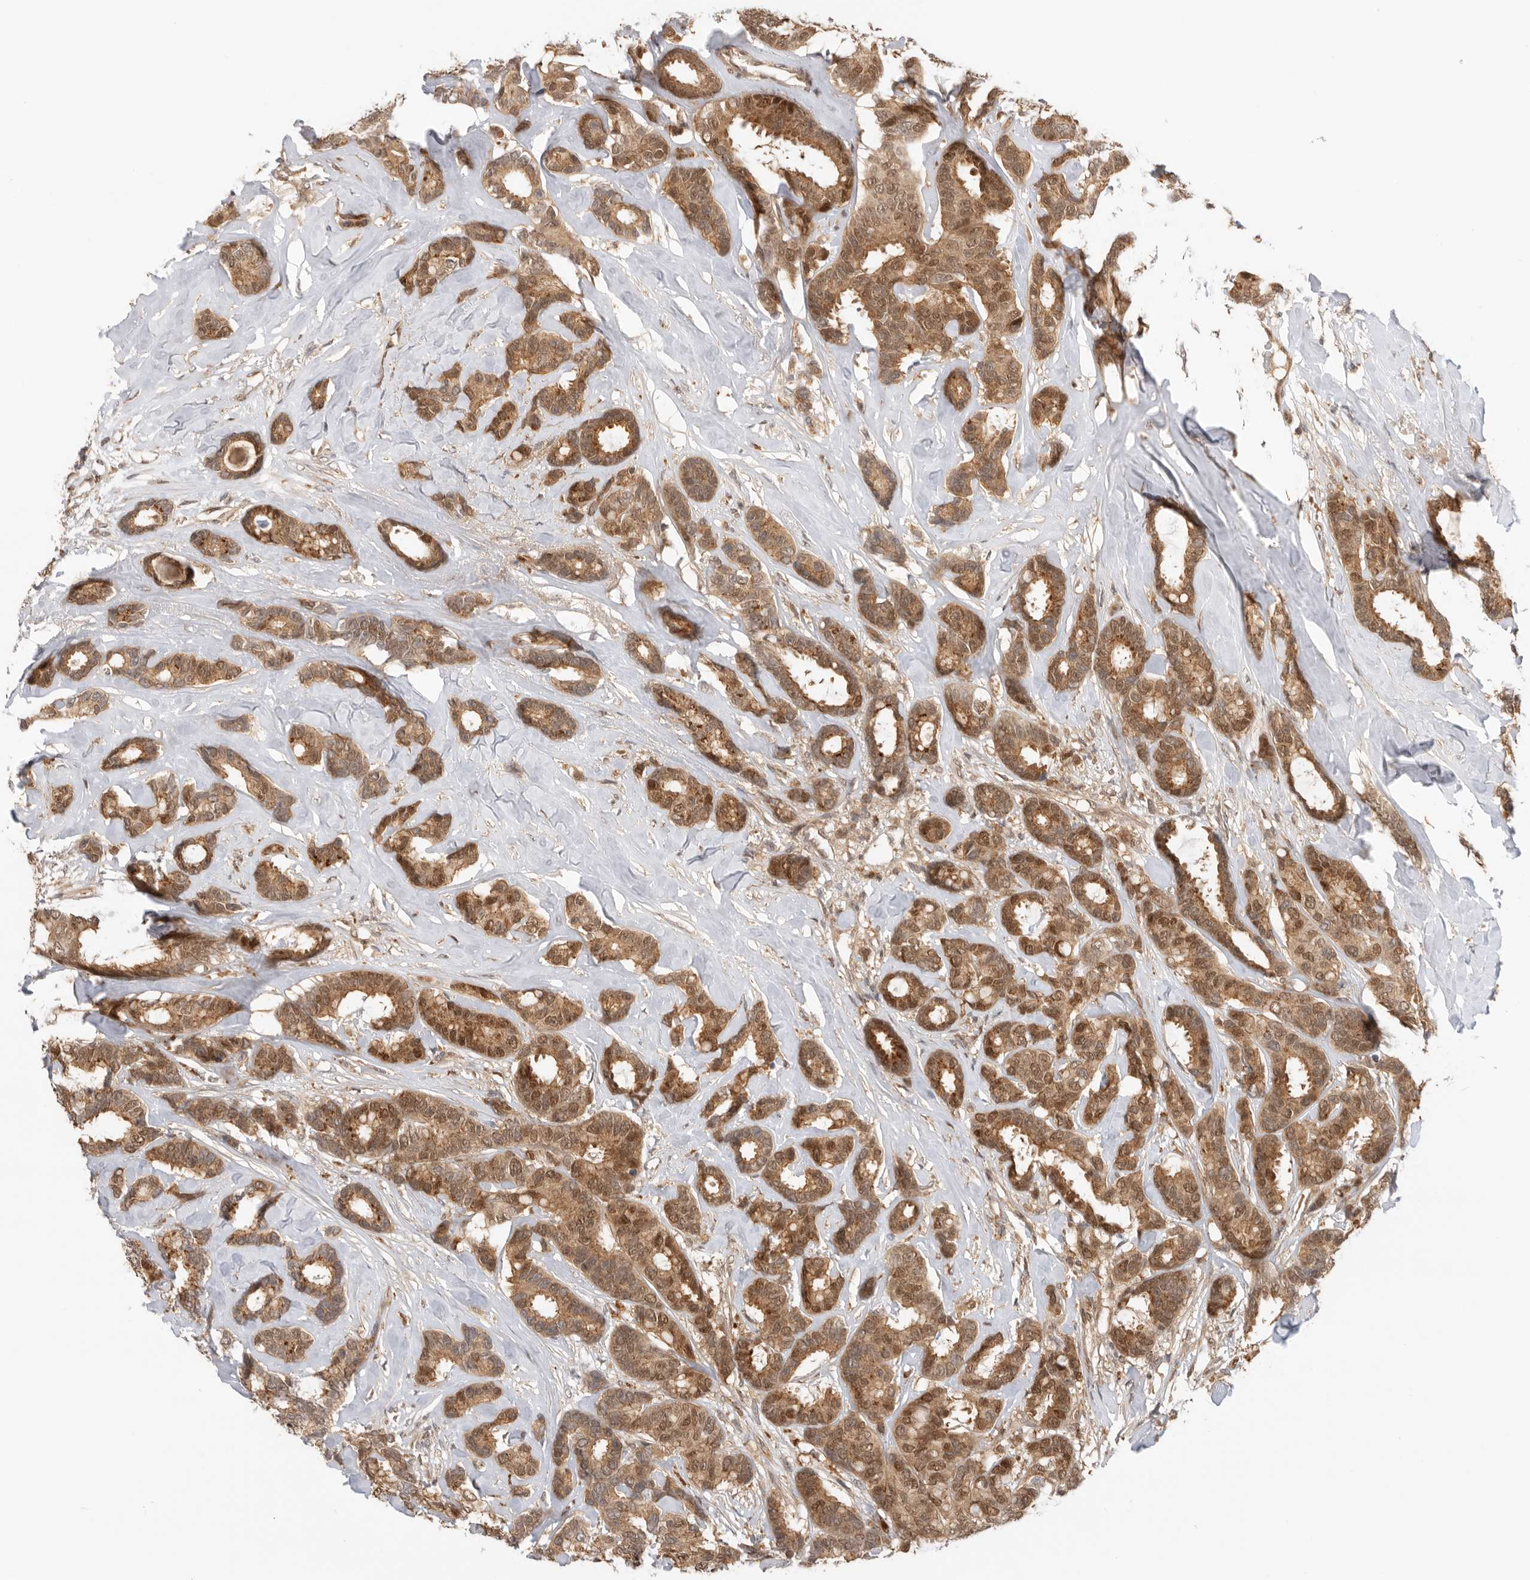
{"staining": {"intensity": "moderate", "quantity": ">75%", "location": "cytoplasmic/membranous,nuclear"}, "tissue": "breast cancer", "cell_type": "Tumor cells", "image_type": "cancer", "snomed": [{"axis": "morphology", "description": "Duct carcinoma"}, {"axis": "topography", "description": "Breast"}], "caption": "Breast infiltrating ductal carcinoma stained with a protein marker displays moderate staining in tumor cells.", "gene": "DCAF8", "patient": {"sex": "female", "age": 87}}